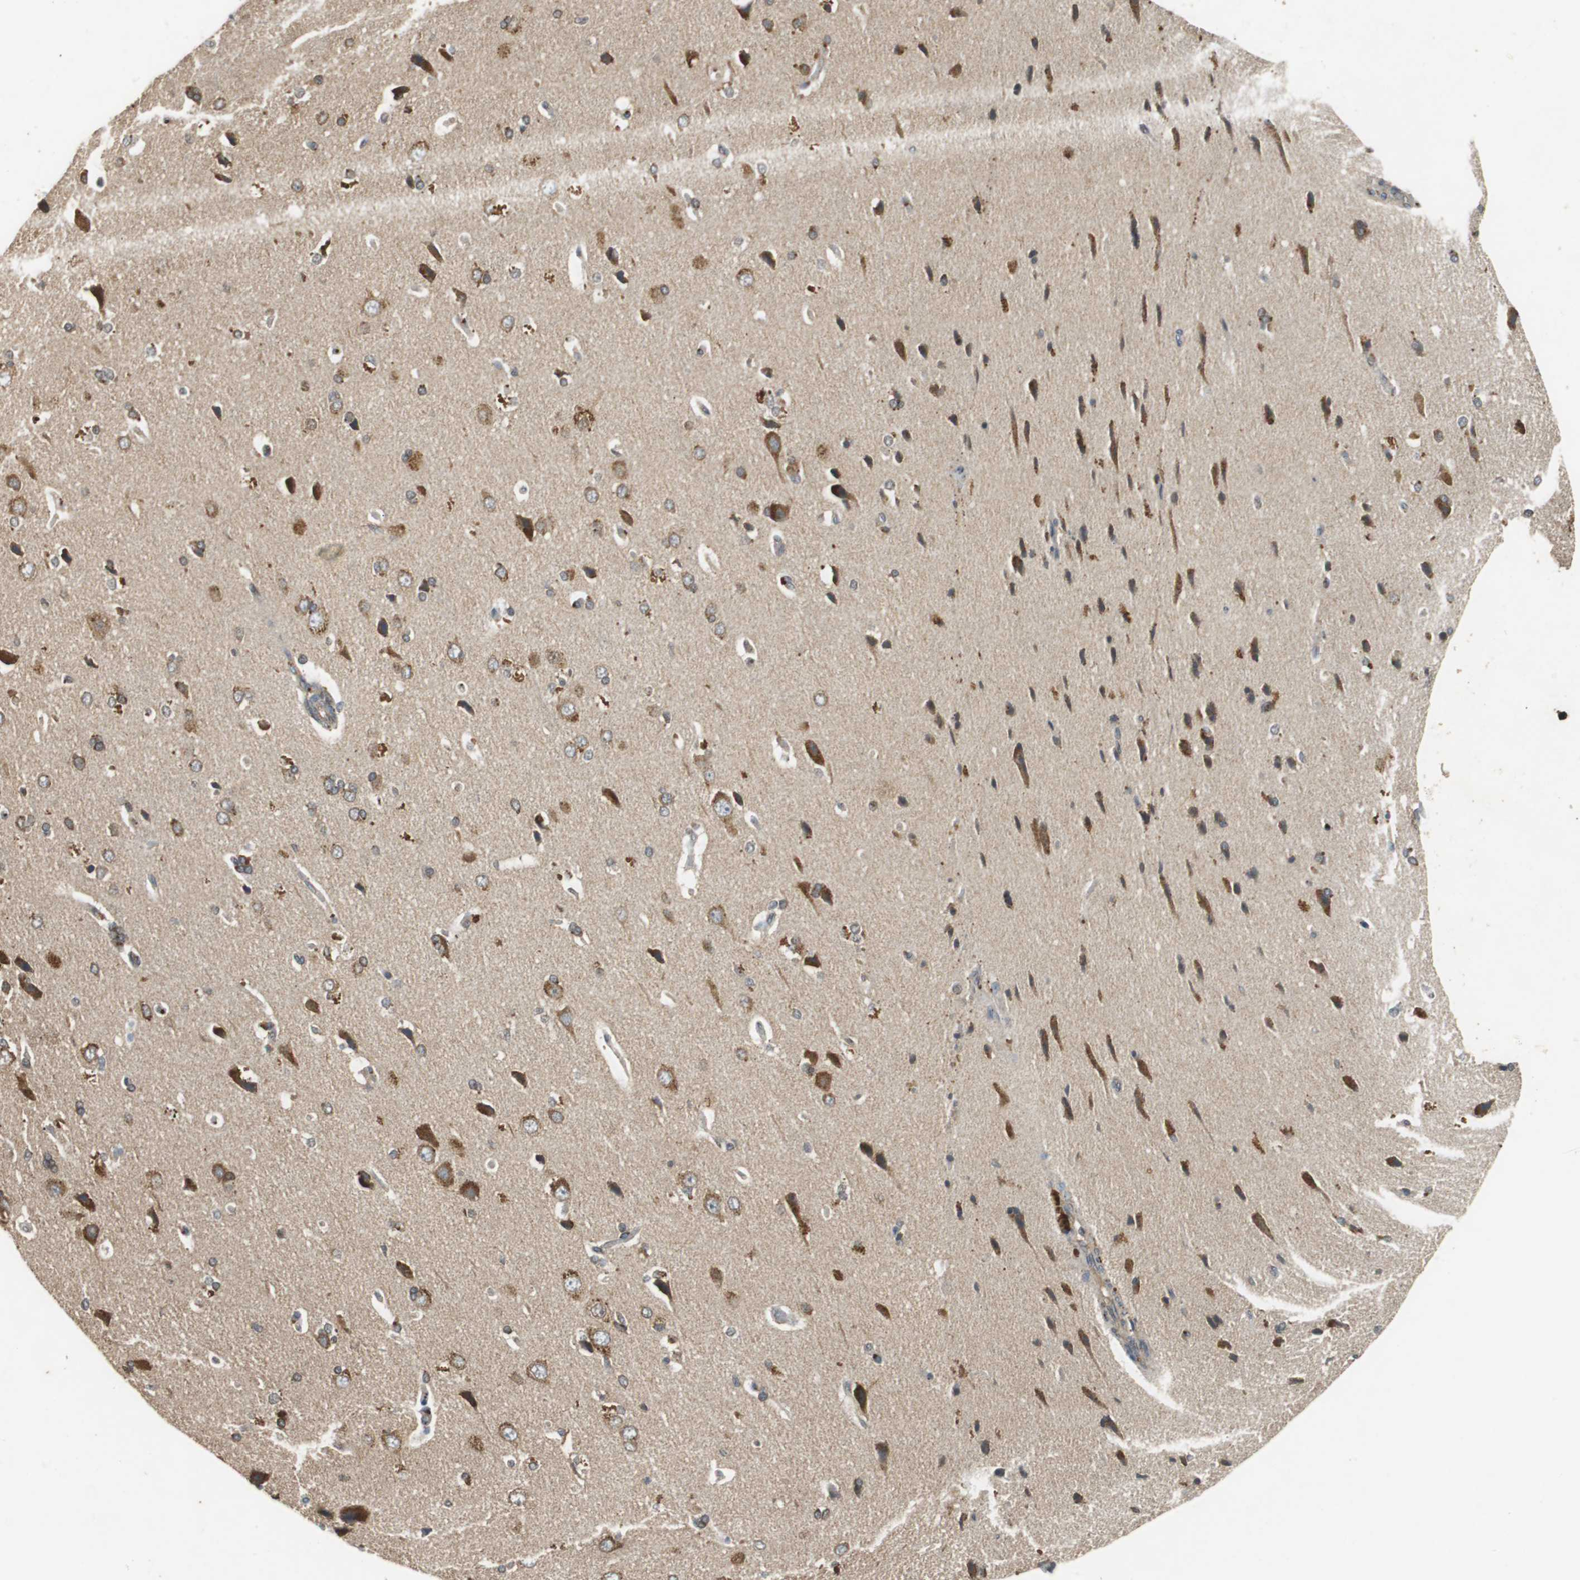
{"staining": {"intensity": "negative", "quantity": "none", "location": "none"}, "tissue": "cerebral cortex", "cell_type": "Endothelial cells", "image_type": "normal", "snomed": [{"axis": "morphology", "description": "Normal tissue, NOS"}, {"axis": "topography", "description": "Cerebral cortex"}], "caption": "Histopathology image shows no protein staining in endothelial cells of benign cerebral cortex. The staining is performed using DAB brown chromogen with nuclei counter-stained in using hematoxylin.", "gene": "VBP1", "patient": {"sex": "male", "age": 62}}